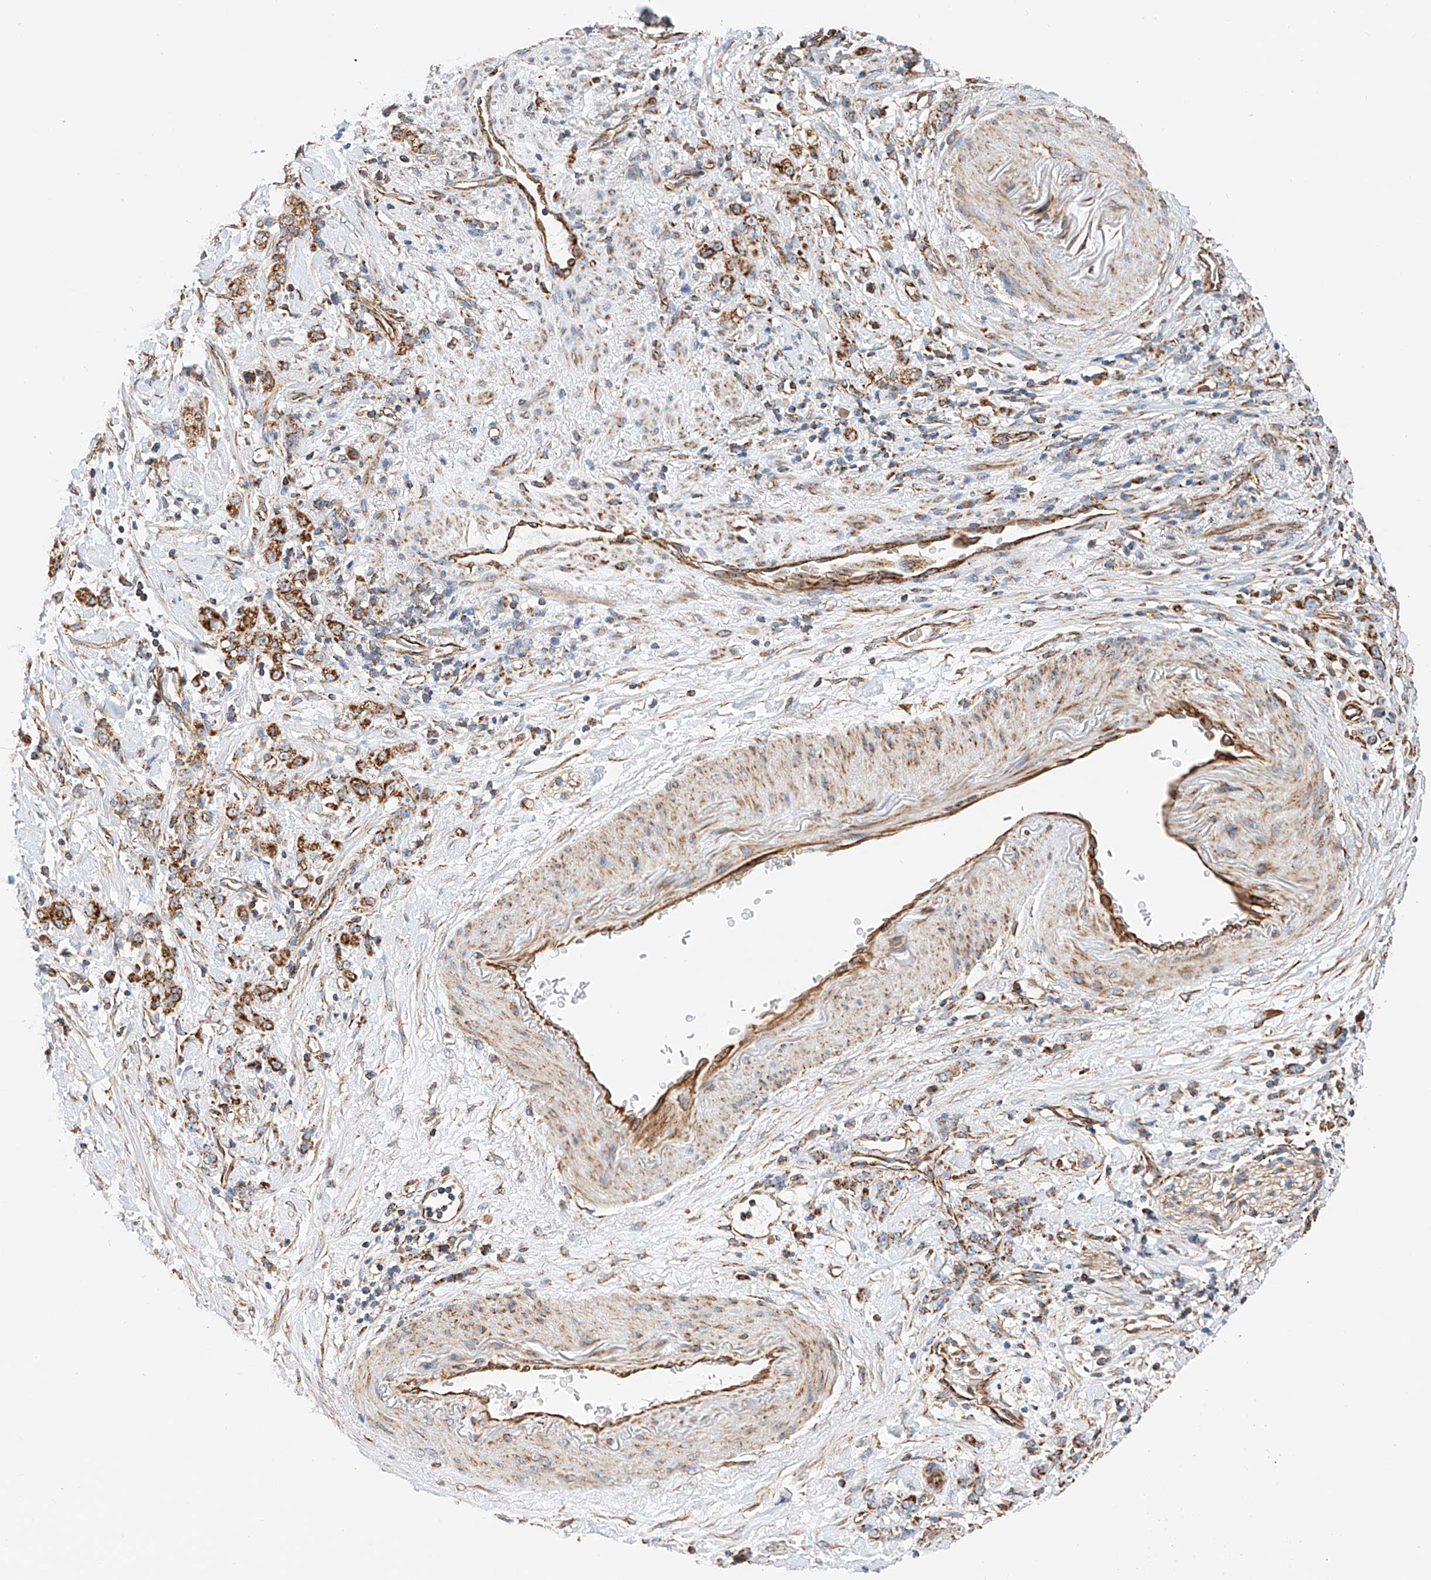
{"staining": {"intensity": "moderate", "quantity": ">75%", "location": "cytoplasmic/membranous"}, "tissue": "stomach cancer", "cell_type": "Tumor cells", "image_type": "cancer", "snomed": [{"axis": "morphology", "description": "Adenocarcinoma, NOS"}, {"axis": "topography", "description": "Stomach, lower"}], "caption": "Moderate cytoplasmic/membranous expression for a protein is present in about >75% of tumor cells of stomach cancer (adenocarcinoma) using IHC.", "gene": "NDUFV3", "patient": {"sex": "male", "age": 88}}